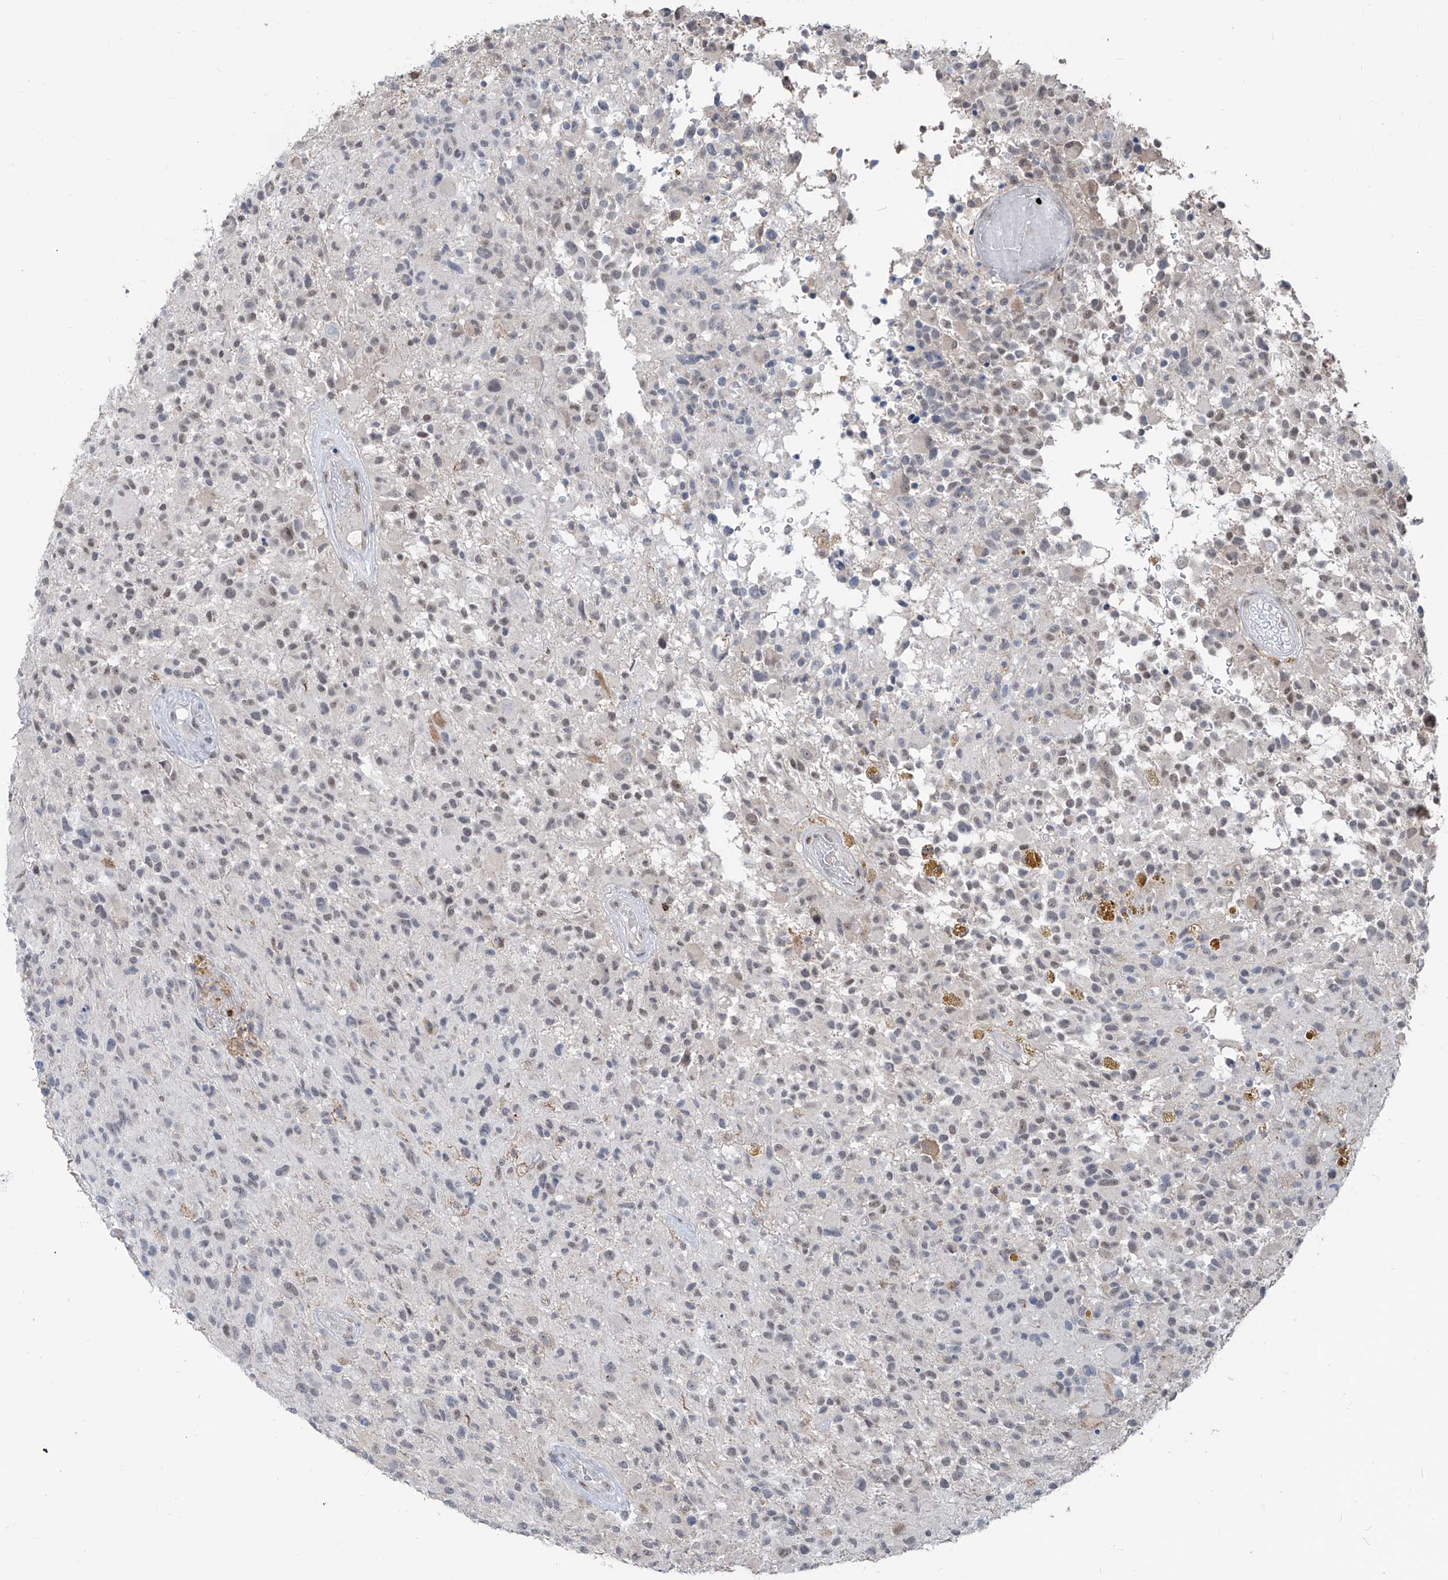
{"staining": {"intensity": "weak", "quantity": "<25%", "location": "nuclear"}, "tissue": "glioma", "cell_type": "Tumor cells", "image_type": "cancer", "snomed": [{"axis": "morphology", "description": "Glioma, malignant, High grade"}, {"axis": "morphology", "description": "Glioblastoma, NOS"}, {"axis": "topography", "description": "Brain"}], "caption": "IHC image of human glioblastoma stained for a protein (brown), which exhibits no staining in tumor cells. (Immunohistochemistry (ihc), brightfield microscopy, high magnification).", "gene": "ZBTB48", "patient": {"sex": "male", "age": 60}}